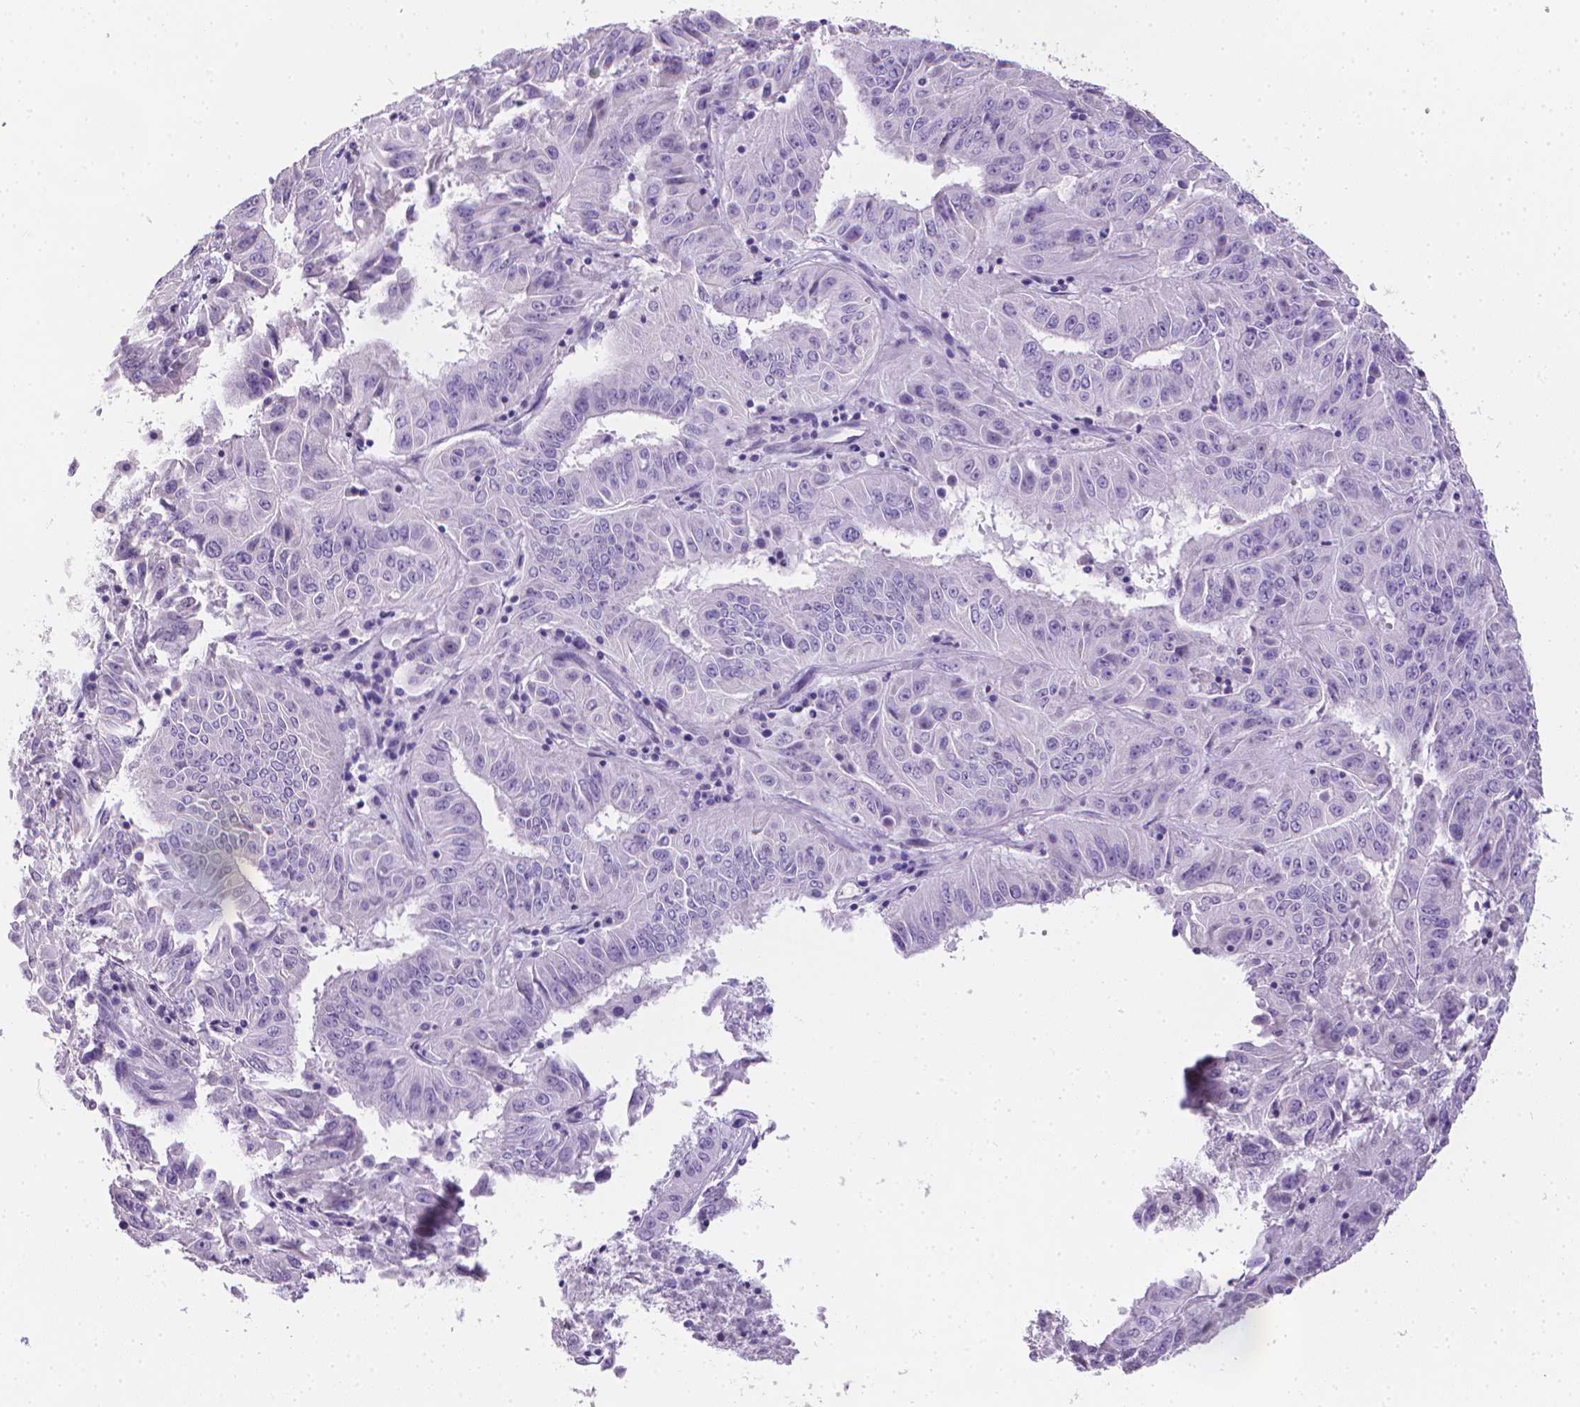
{"staining": {"intensity": "negative", "quantity": "none", "location": "none"}, "tissue": "pancreatic cancer", "cell_type": "Tumor cells", "image_type": "cancer", "snomed": [{"axis": "morphology", "description": "Adenocarcinoma, NOS"}, {"axis": "topography", "description": "Pancreas"}], "caption": "High magnification brightfield microscopy of pancreatic cancer stained with DAB (brown) and counterstained with hematoxylin (blue): tumor cells show no significant positivity. The staining was performed using DAB to visualize the protein expression in brown, while the nuclei were stained in blue with hematoxylin (Magnification: 20x).", "gene": "XPNPEP2", "patient": {"sex": "male", "age": 63}}